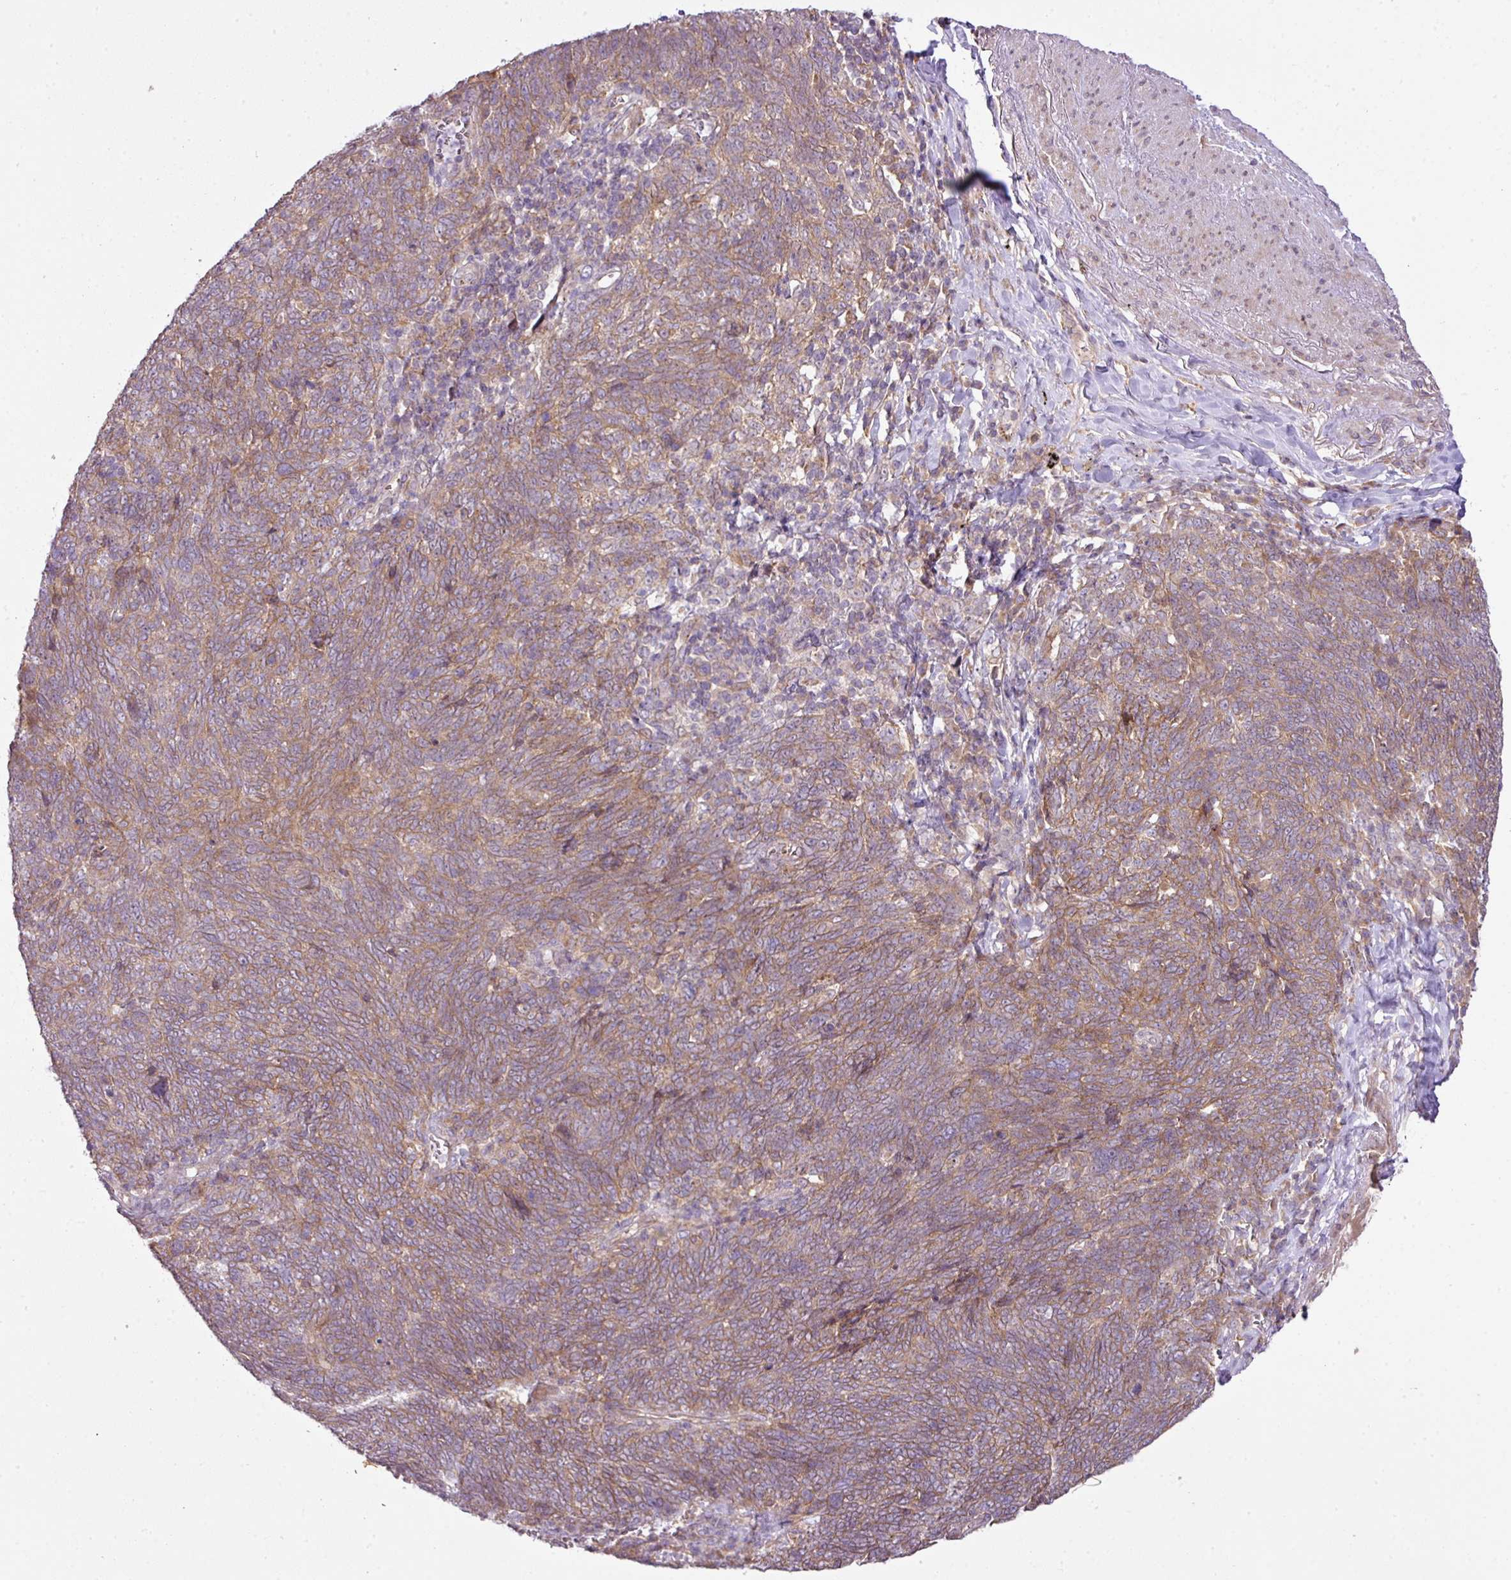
{"staining": {"intensity": "weak", "quantity": ">75%", "location": "cytoplasmic/membranous"}, "tissue": "lung cancer", "cell_type": "Tumor cells", "image_type": "cancer", "snomed": [{"axis": "morphology", "description": "Squamous cell carcinoma, NOS"}, {"axis": "topography", "description": "Lung"}], "caption": "Tumor cells show low levels of weak cytoplasmic/membranous positivity in about >75% of cells in lung squamous cell carcinoma.", "gene": "COX18", "patient": {"sex": "female", "age": 72}}